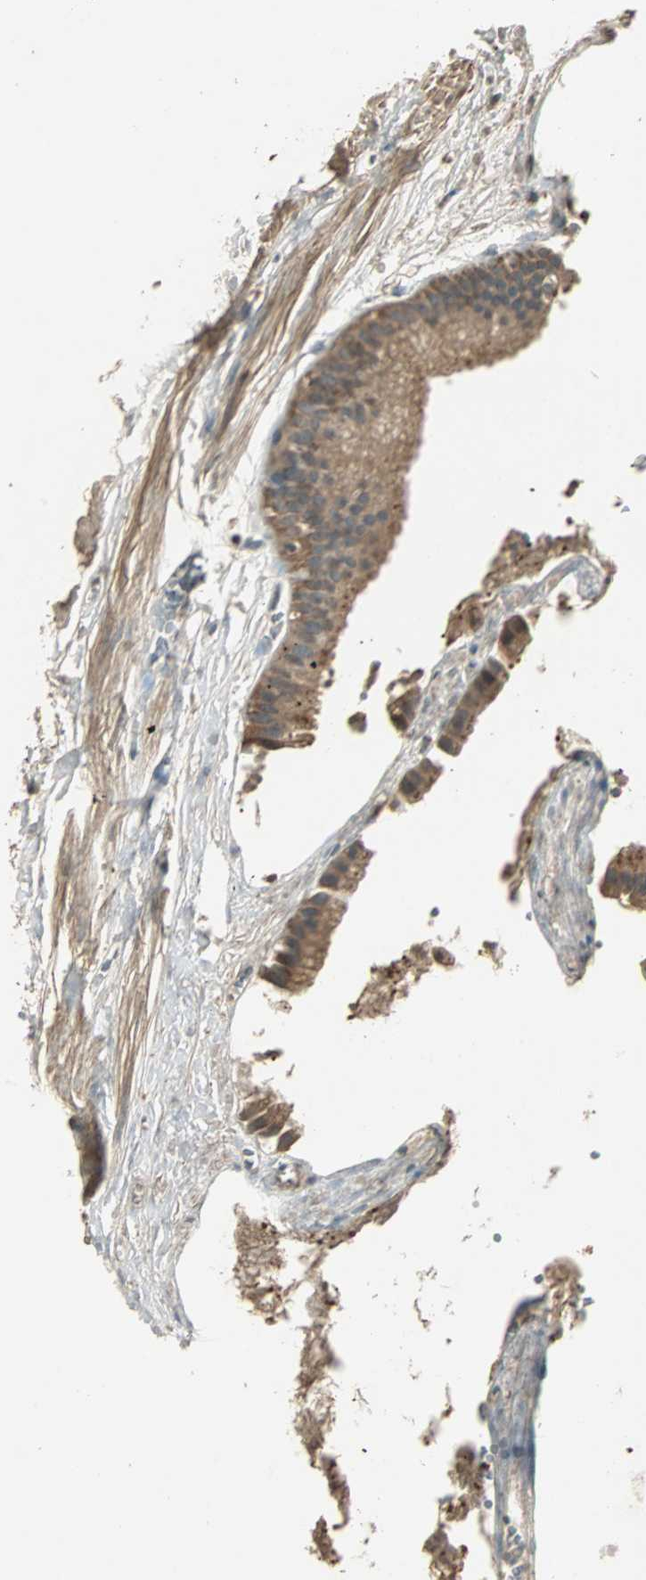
{"staining": {"intensity": "moderate", "quantity": ">75%", "location": "cytoplasmic/membranous"}, "tissue": "gallbladder", "cell_type": "Glandular cells", "image_type": "normal", "snomed": [{"axis": "morphology", "description": "Normal tissue, NOS"}, {"axis": "topography", "description": "Gallbladder"}], "caption": "Immunohistochemistry photomicrograph of benign human gallbladder stained for a protein (brown), which shows medium levels of moderate cytoplasmic/membranous staining in approximately >75% of glandular cells.", "gene": "ABHD2", "patient": {"sex": "female", "age": 63}}